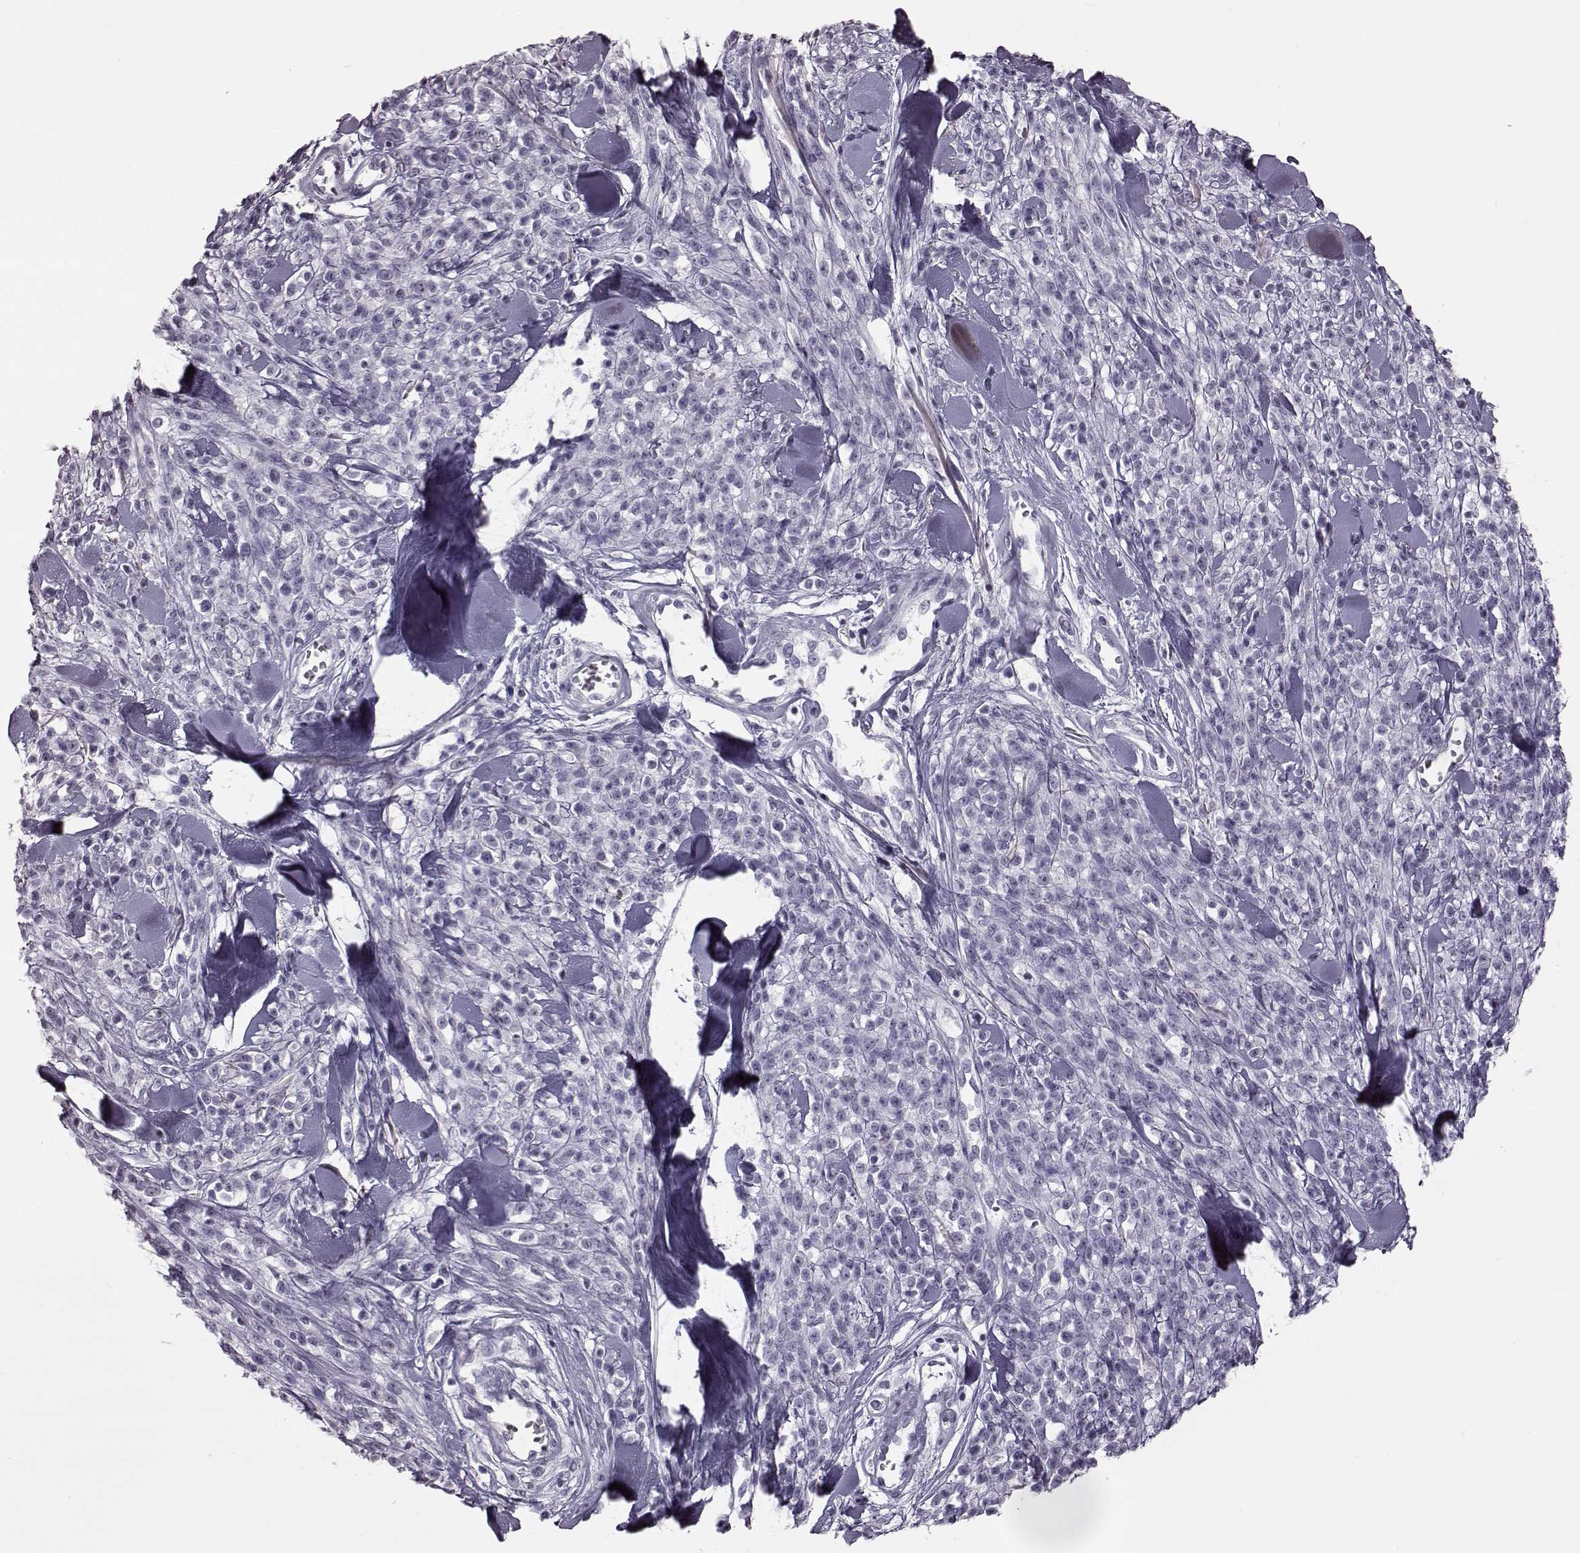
{"staining": {"intensity": "negative", "quantity": "none", "location": "none"}, "tissue": "melanoma", "cell_type": "Tumor cells", "image_type": "cancer", "snomed": [{"axis": "morphology", "description": "Malignant melanoma, NOS"}, {"axis": "topography", "description": "Skin"}, {"axis": "topography", "description": "Skin of trunk"}], "caption": "Immunohistochemistry (IHC) photomicrograph of neoplastic tissue: human melanoma stained with DAB reveals no significant protein positivity in tumor cells.", "gene": "ZNF433", "patient": {"sex": "male", "age": 74}}